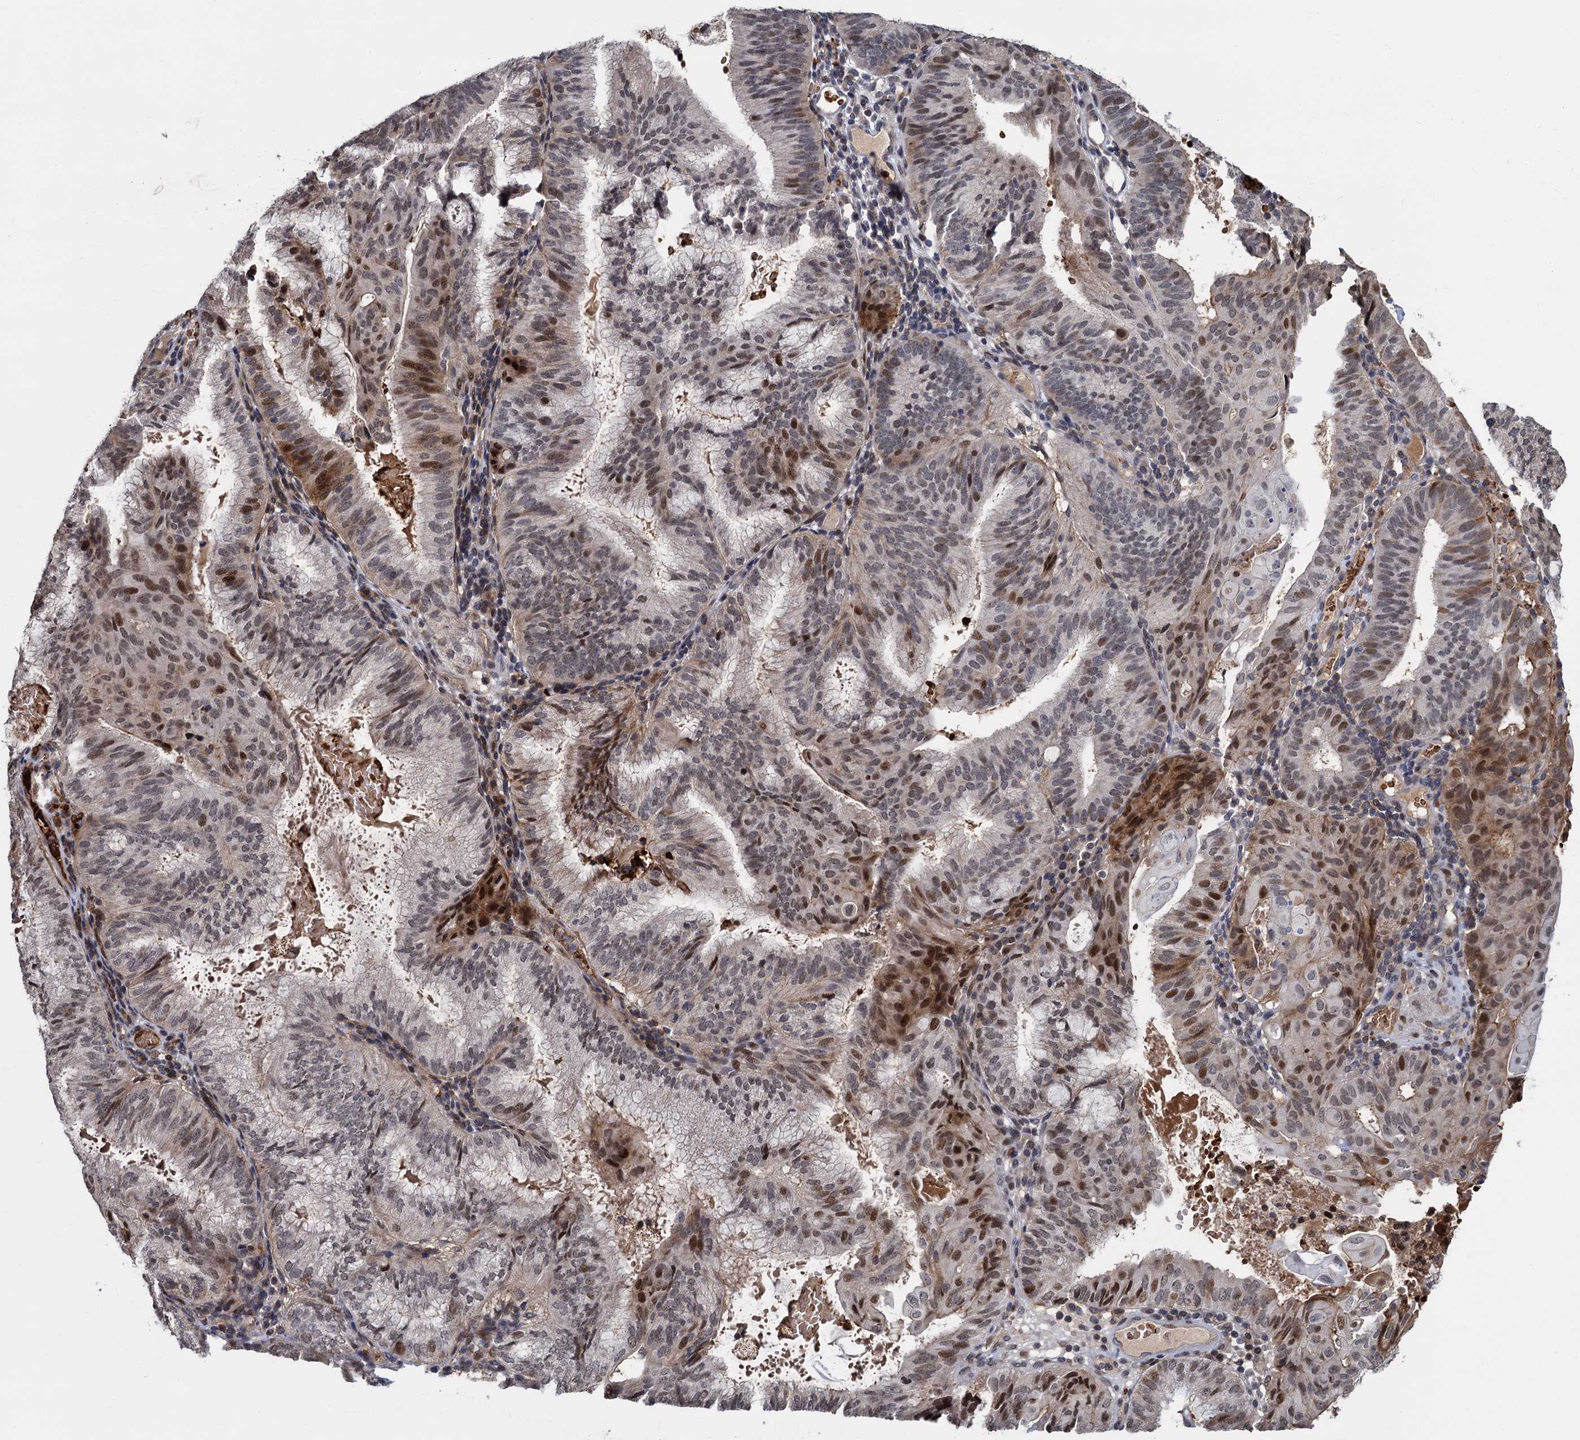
{"staining": {"intensity": "moderate", "quantity": "25%-75%", "location": "nuclear"}, "tissue": "endometrial cancer", "cell_type": "Tumor cells", "image_type": "cancer", "snomed": [{"axis": "morphology", "description": "Adenocarcinoma, NOS"}, {"axis": "topography", "description": "Endometrium"}], "caption": "High-magnification brightfield microscopy of endometrial cancer (adenocarcinoma) stained with DAB (brown) and counterstained with hematoxylin (blue). tumor cells exhibit moderate nuclear positivity is appreciated in about25%-75% of cells.", "gene": "FANCI", "patient": {"sex": "female", "age": 49}}